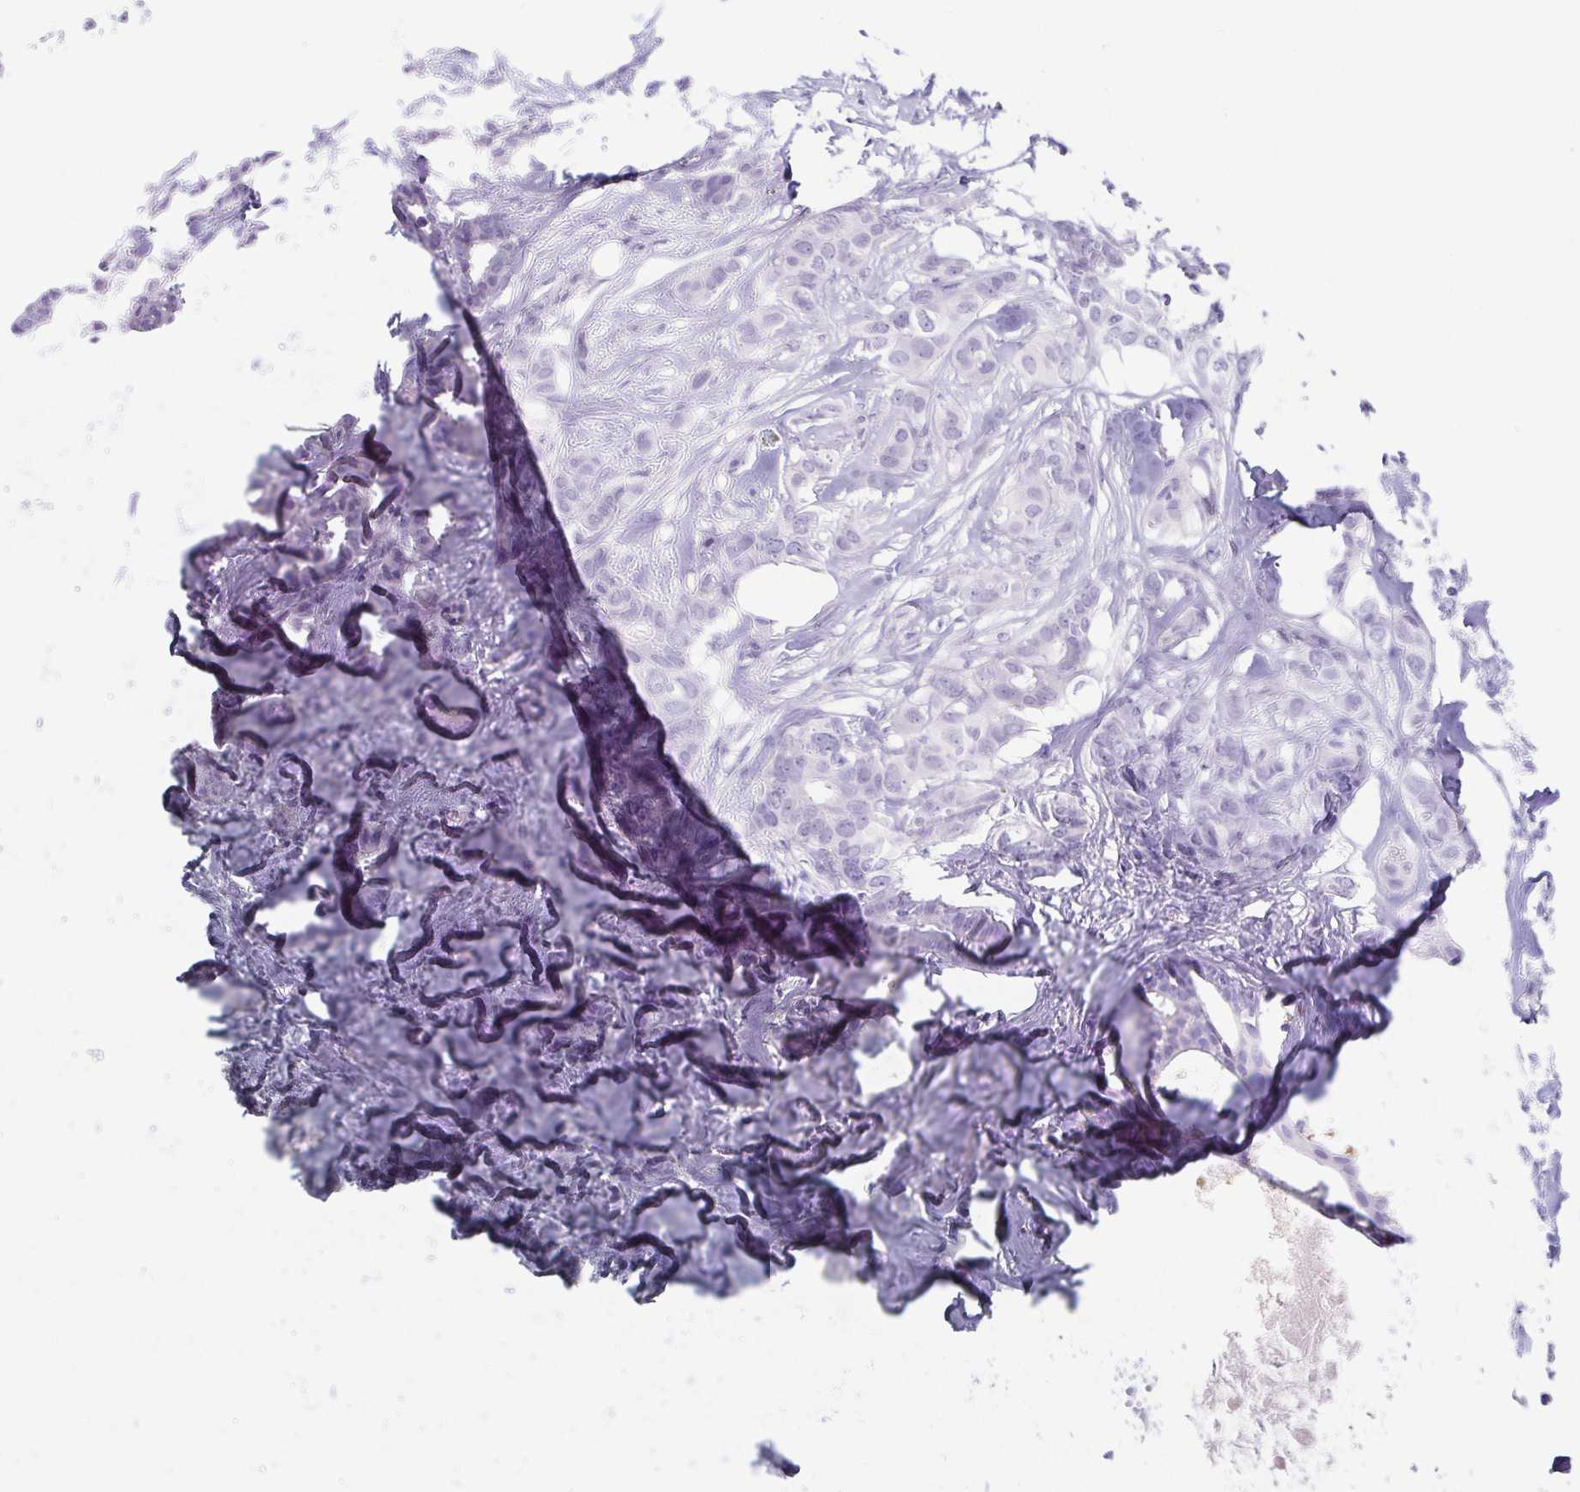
{"staining": {"intensity": "negative", "quantity": "none", "location": "none"}, "tissue": "breast cancer", "cell_type": "Tumor cells", "image_type": "cancer", "snomed": [{"axis": "morphology", "description": "Duct carcinoma"}, {"axis": "topography", "description": "Breast"}], "caption": "Immunohistochemical staining of human breast cancer exhibits no significant expression in tumor cells.", "gene": "CD164L2", "patient": {"sex": "female", "age": 62}}